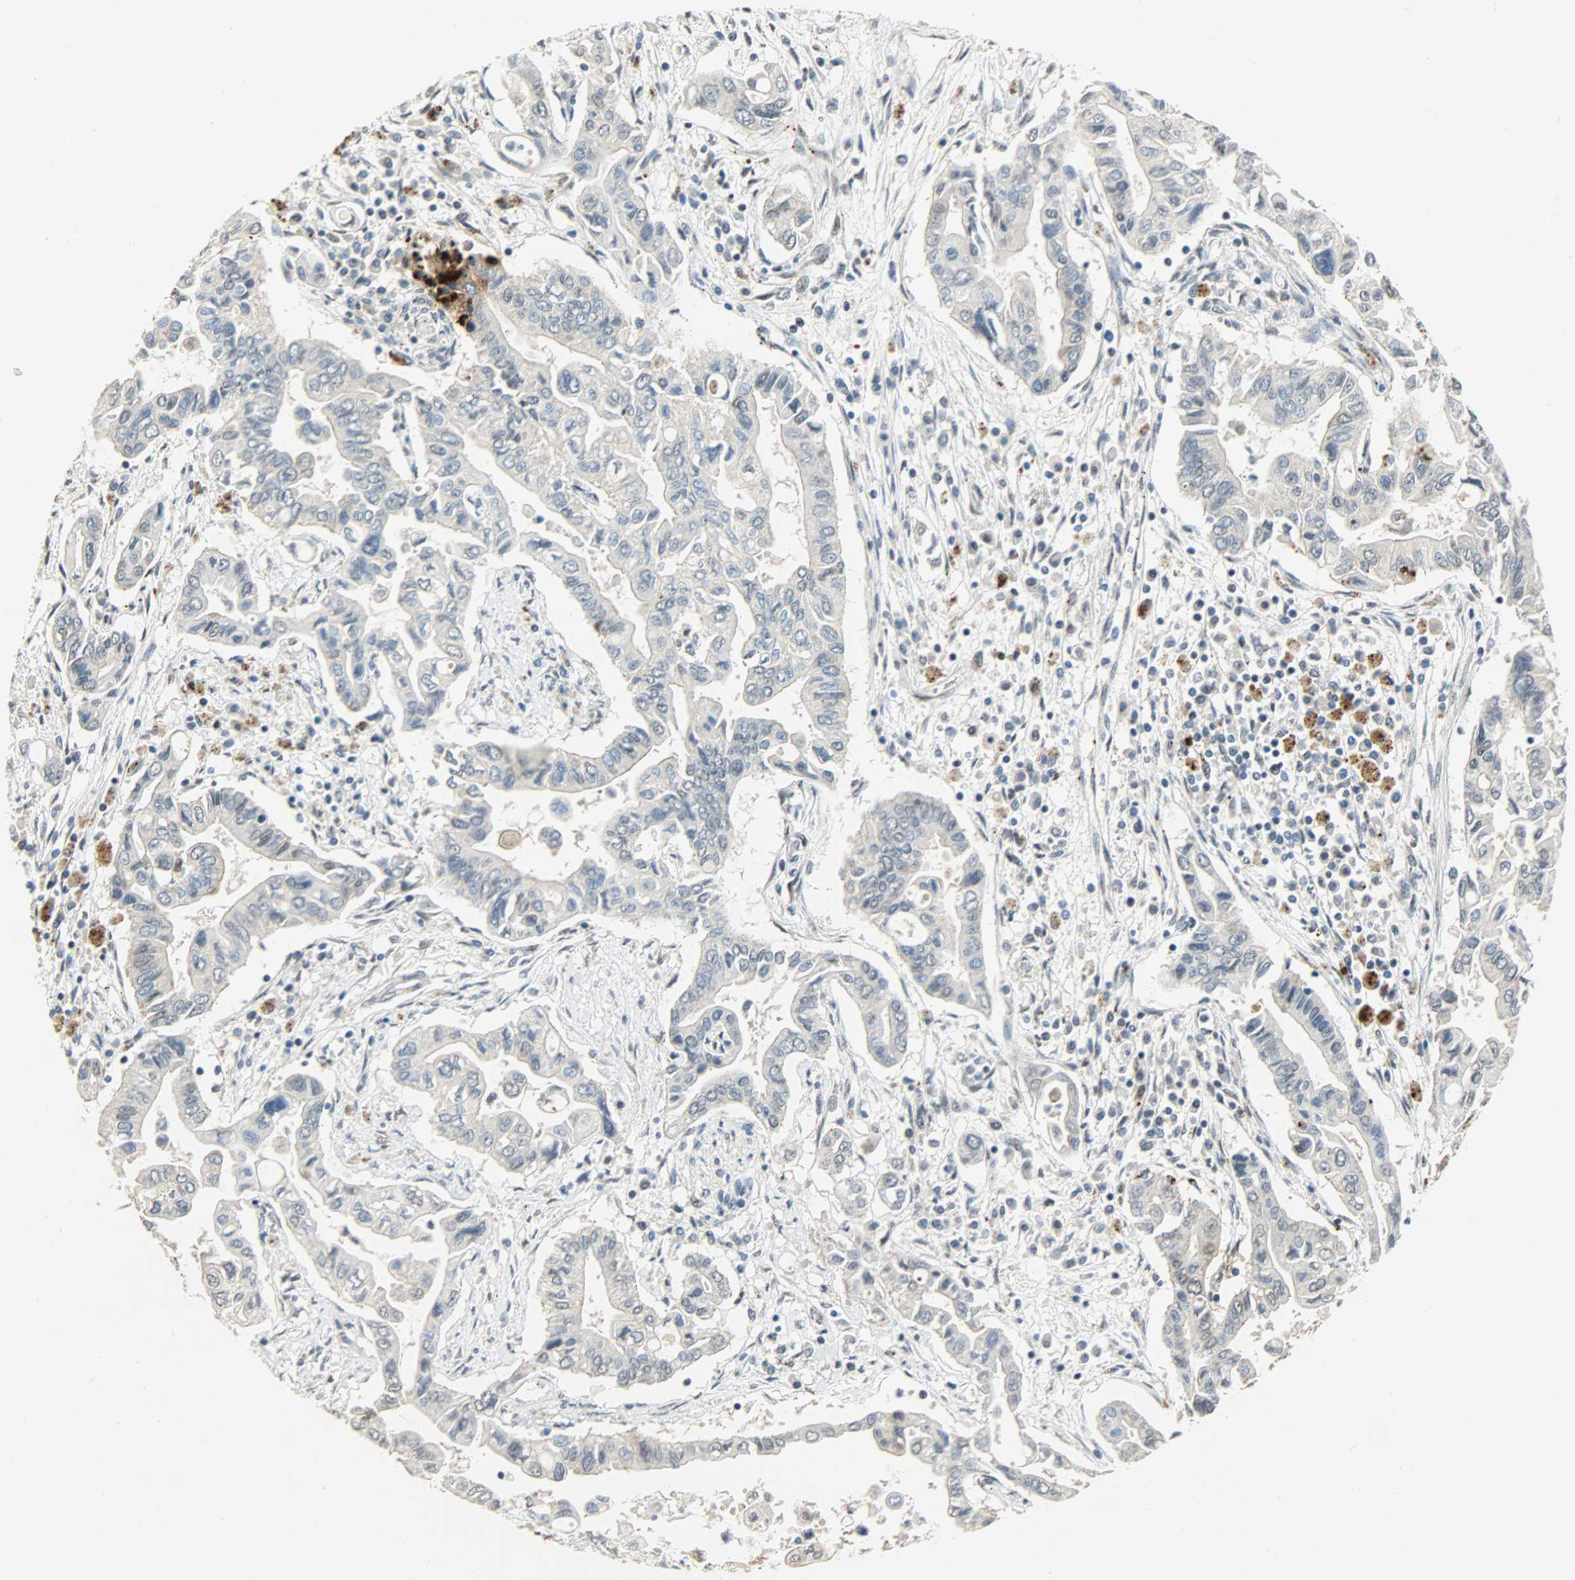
{"staining": {"intensity": "negative", "quantity": "none", "location": "none"}, "tissue": "pancreatic cancer", "cell_type": "Tumor cells", "image_type": "cancer", "snomed": [{"axis": "morphology", "description": "Adenocarcinoma, NOS"}, {"axis": "topography", "description": "Pancreas"}], "caption": "High magnification brightfield microscopy of pancreatic cancer stained with DAB (brown) and counterstained with hematoxylin (blue): tumor cells show no significant expression.", "gene": "GIT2", "patient": {"sex": "female", "age": 57}}